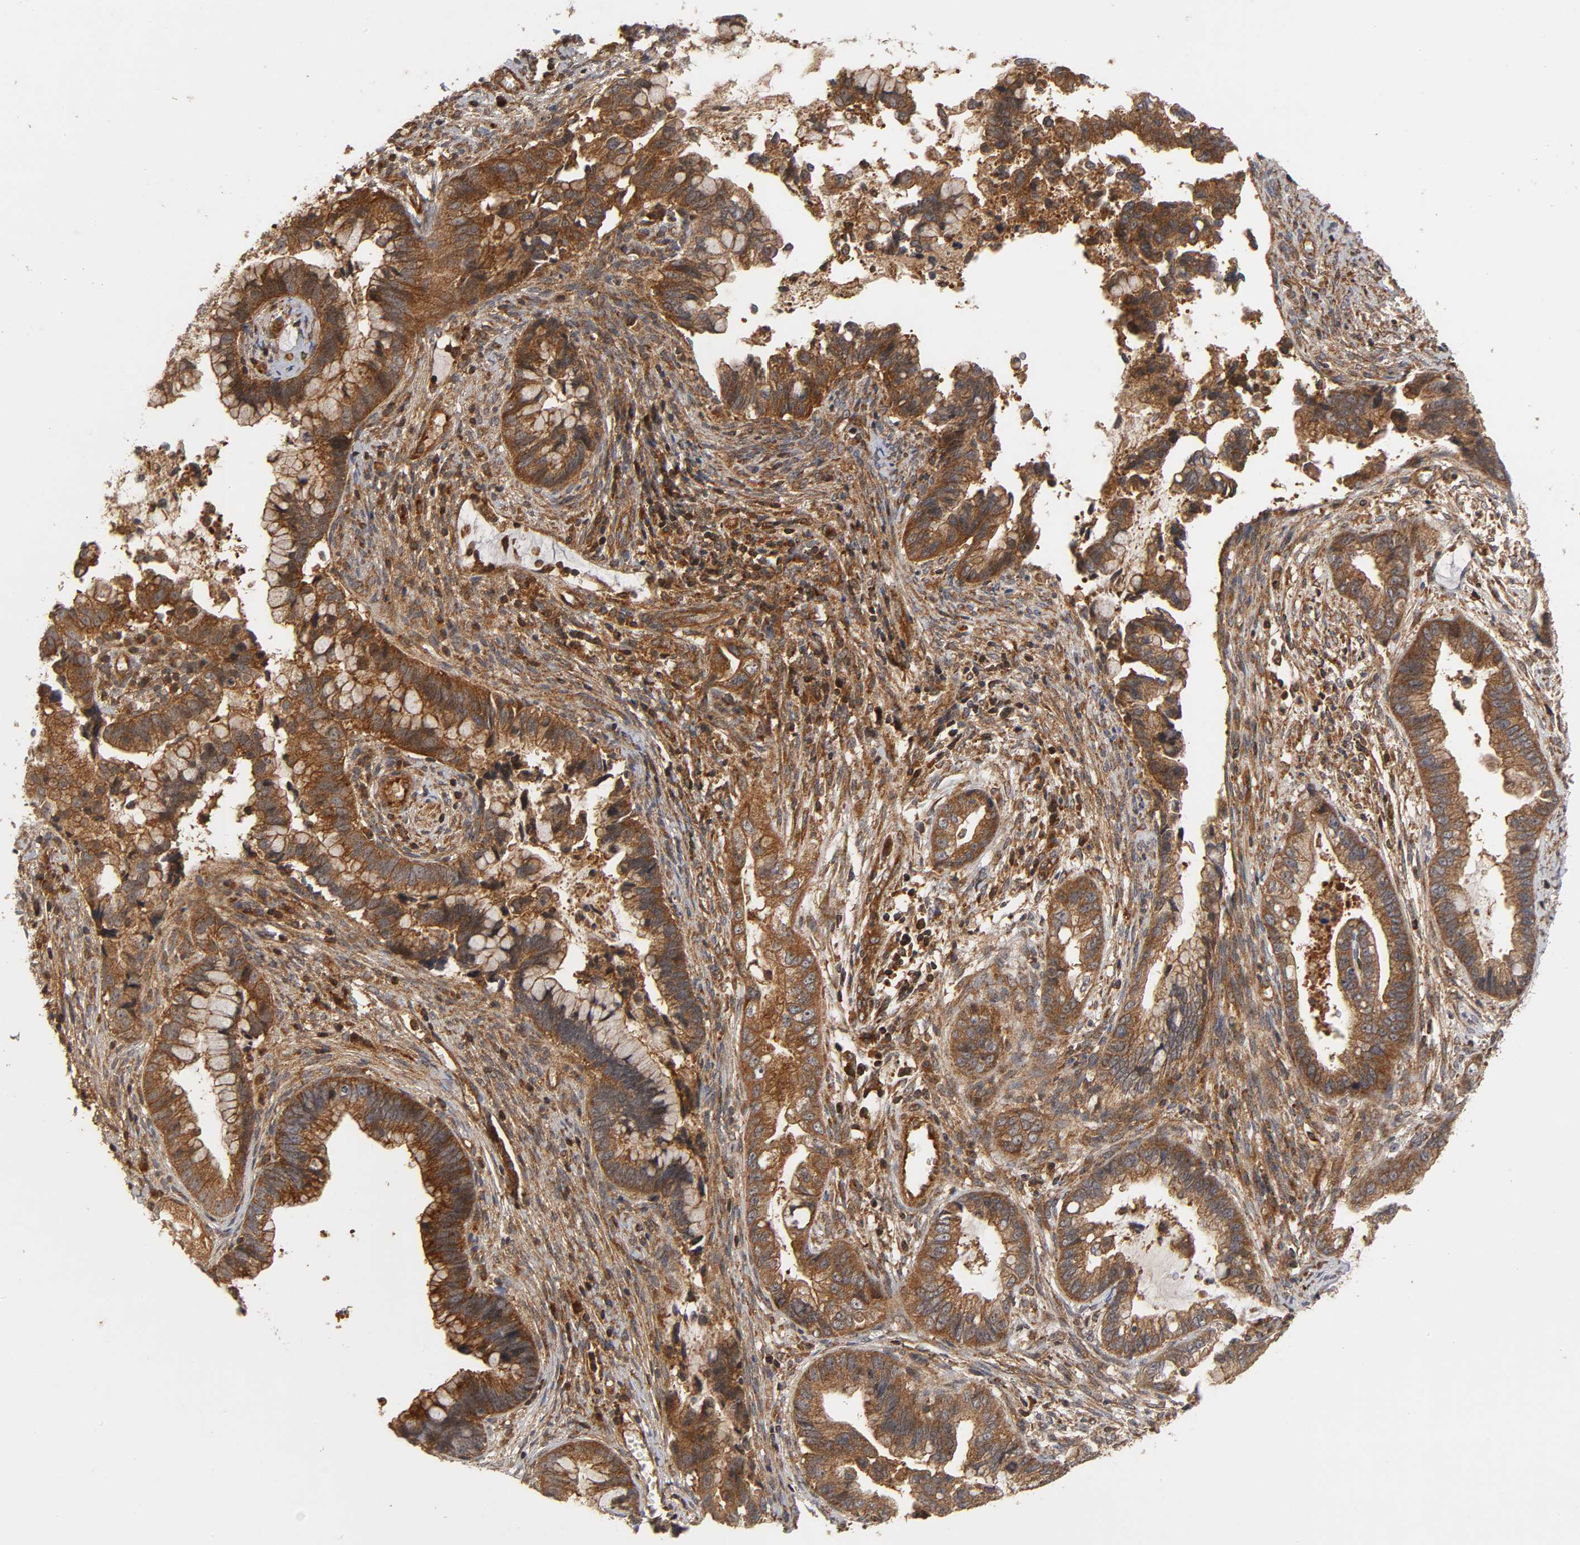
{"staining": {"intensity": "strong", "quantity": ">75%", "location": "cytoplasmic/membranous"}, "tissue": "cervical cancer", "cell_type": "Tumor cells", "image_type": "cancer", "snomed": [{"axis": "morphology", "description": "Adenocarcinoma, NOS"}, {"axis": "topography", "description": "Cervix"}], "caption": "Adenocarcinoma (cervical) was stained to show a protein in brown. There is high levels of strong cytoplasmic/membranous positivity in about >75% of tumor cells.", "gene": "IKBKB", "patient": {"sex": "female", "age": 44}}